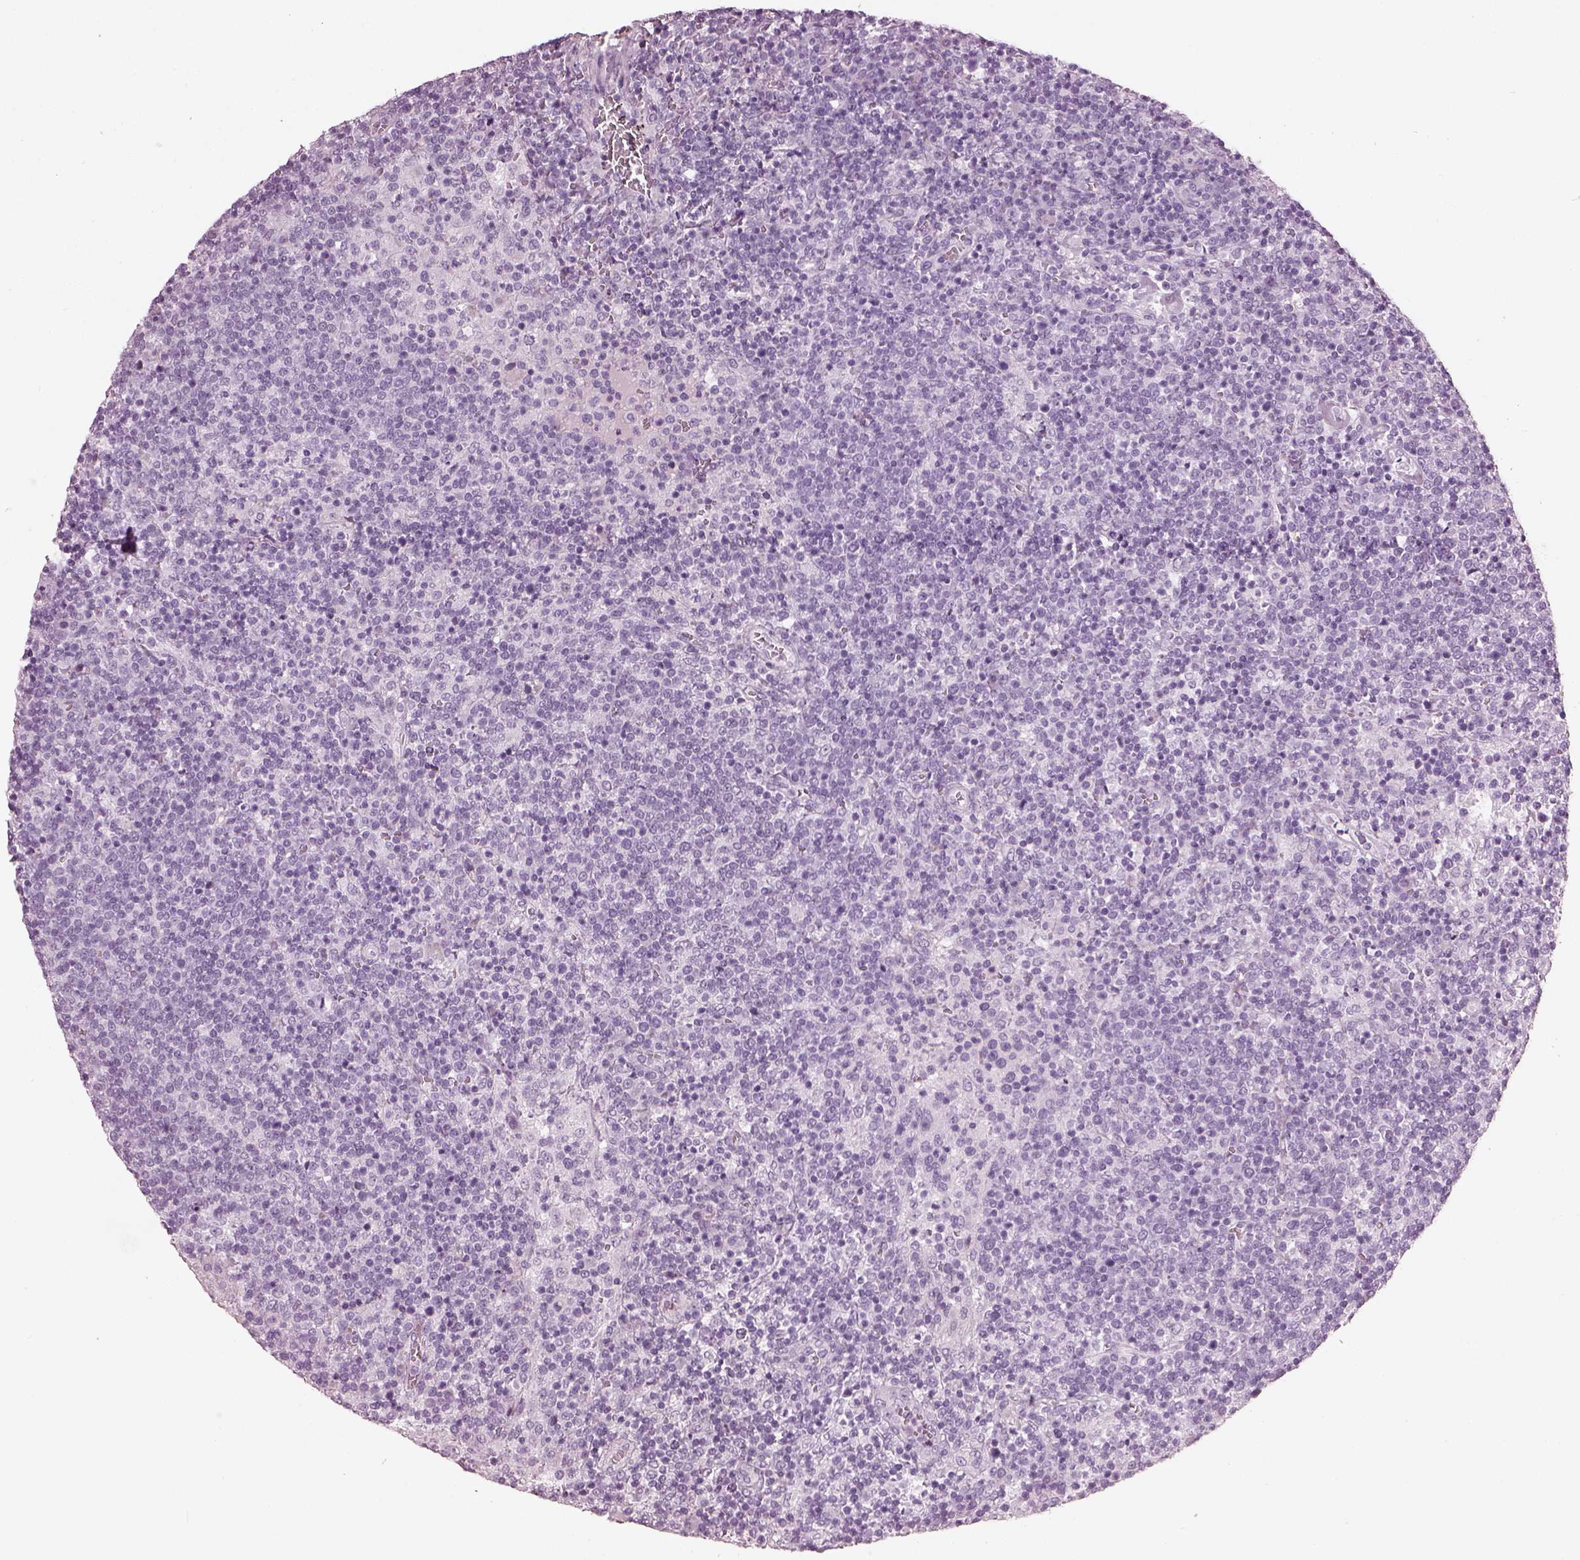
{"staining": {"intensity": "negative", "quantity": "none", "location": "none"}, "tissue": "lymphoma", "cell_type": "Tumor cells", "image_type": "cancer", "snomed": [{"axis": "morphology", "description": "Malignant lymphoma, non-Hodgkin's type, High grade"}, {"axis": "topography", "description": "Lymph node"}], "caption": "This micrograph is of malignant lymphoma, non-Hodgkin's type (high-grade) stained with immunohistochemistry (IHC) to label a protein in brown with the nuclei are counter-stained blue. There is no staining in tumor cells. The staining is performed using DAB (3,3'-diaminobenzidine) brown chromogen with nuclei counter-stained in using hematoxylin.", "gene": "HYDIN", "patient": {"sex": "male", "age": 61}}